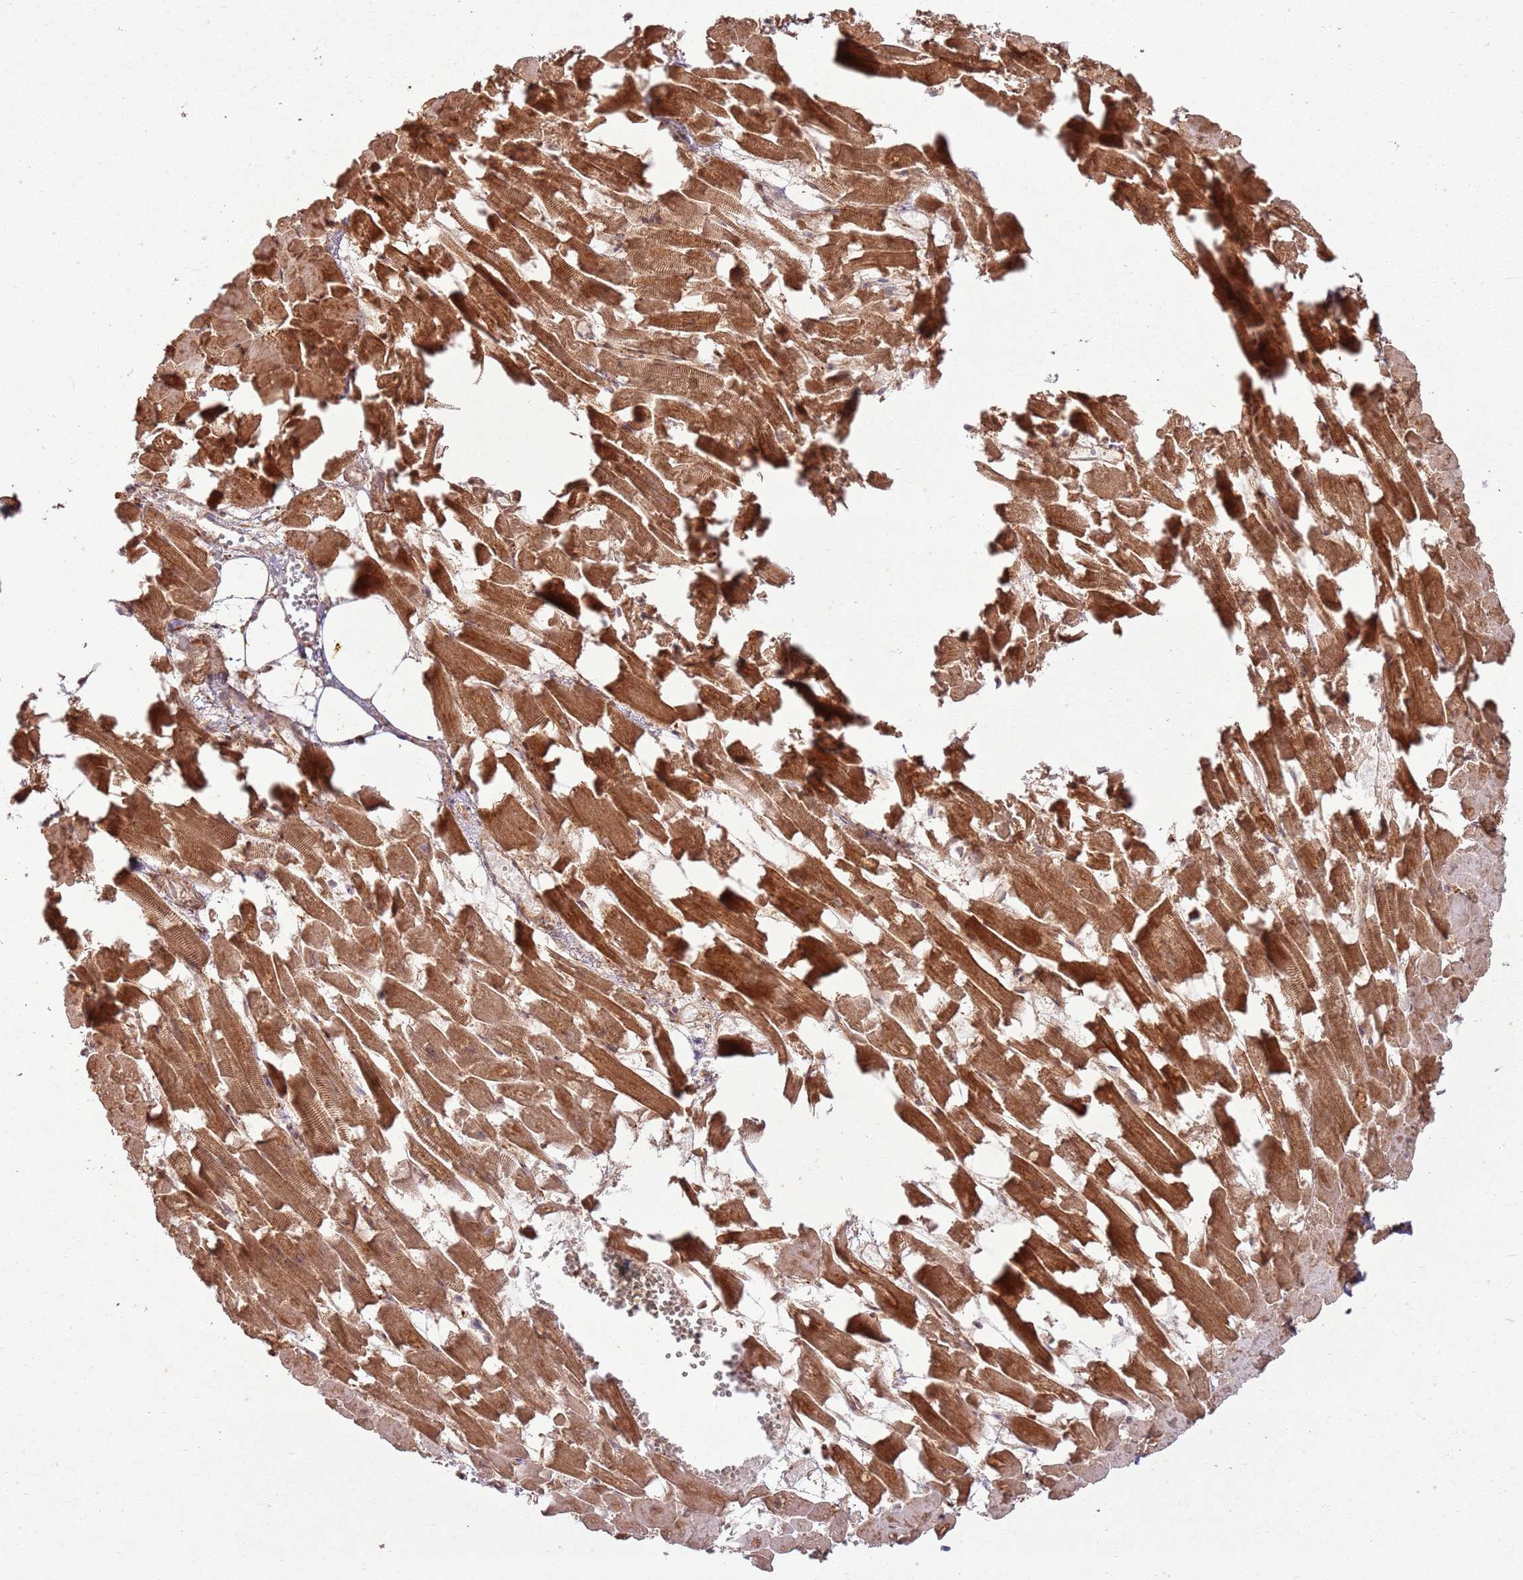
{"staining": {"intensity": "strong", "quantity": ">75%", "location": "cytoplasmic/membranous"}, "tissue": "heart muscle", "cell_type": "Cardiomyocytes", "image_type": "normal", "snomed": [{"axis": "morphology", "description": "Normal tissue, NOS"}, {"axis": "topography", "description": "Heart"}], "caption": "A high-resolution image shows IHC staining of benign heart muscle, which shows strong cytoplasmic/membranous staining in about >75% of cardiomyocytes. The protein of interest is stained brown, and the nuclei are stained in blue (DAB IHC with brightfield microscopy, high magnification).", "gene": "ZNF623", "patient": {"sex": "female", "age": 64}}